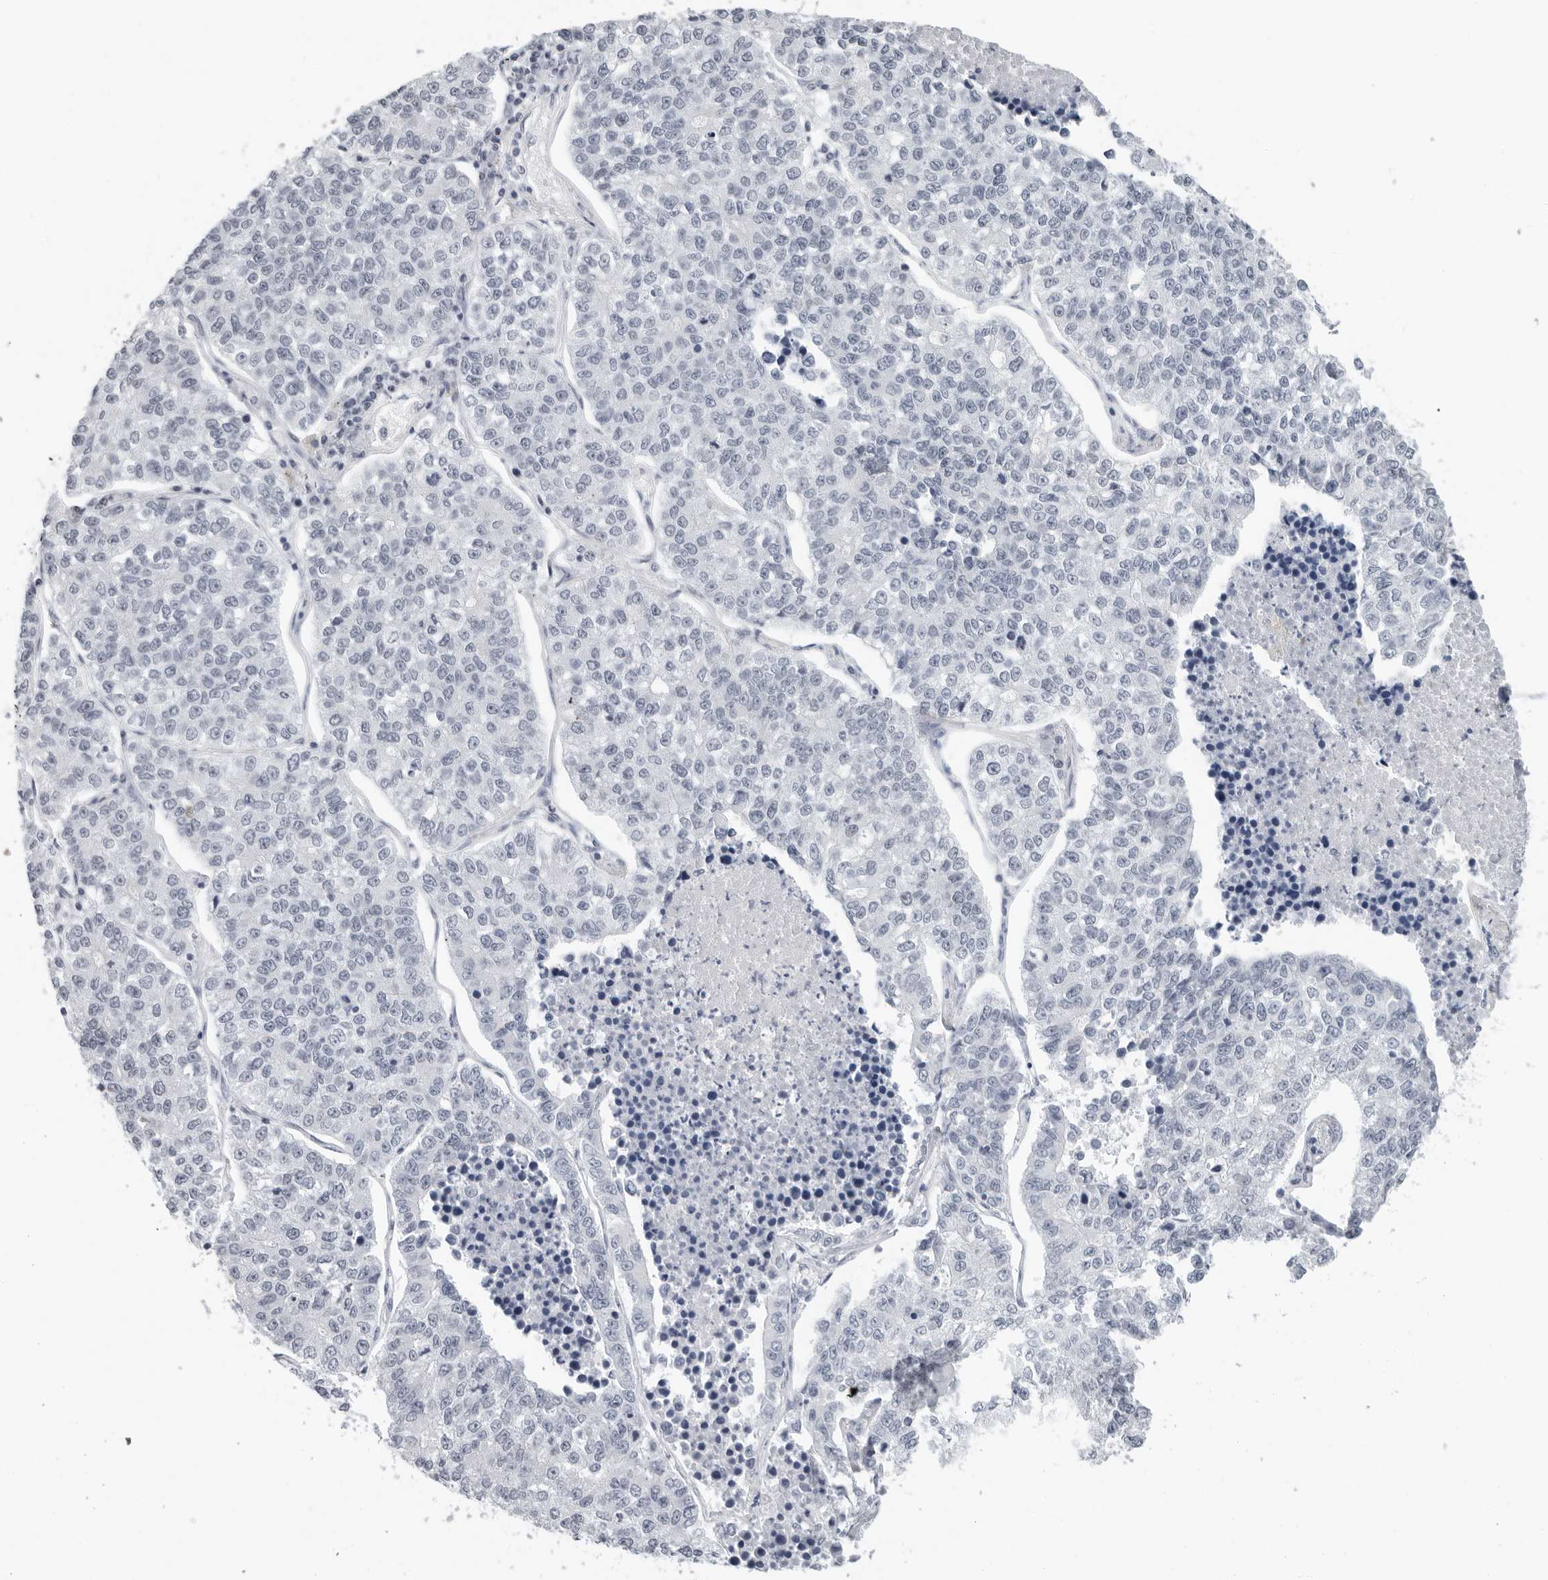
{"staining": {"intensity": "negative", "quantity": "none", "location": "none"}, "tissue": "lung cancer", "cell_type": "Tumor cells", "image_type": "cancer", "snomed": [{"axis": "morphology", "description": "Adenocarcinoma, NOS"}, {"axis": "topography", "description": "Lung"}], "caption": "High magnification brightfield microscopy of adenocarcinoma (lung) stained with DAB (brown) and counterstained with hematoxylin (blue): tumor cells show no significant staining.", "gene": "FLG2", "patient": {"sex": "male", "age": 49}}